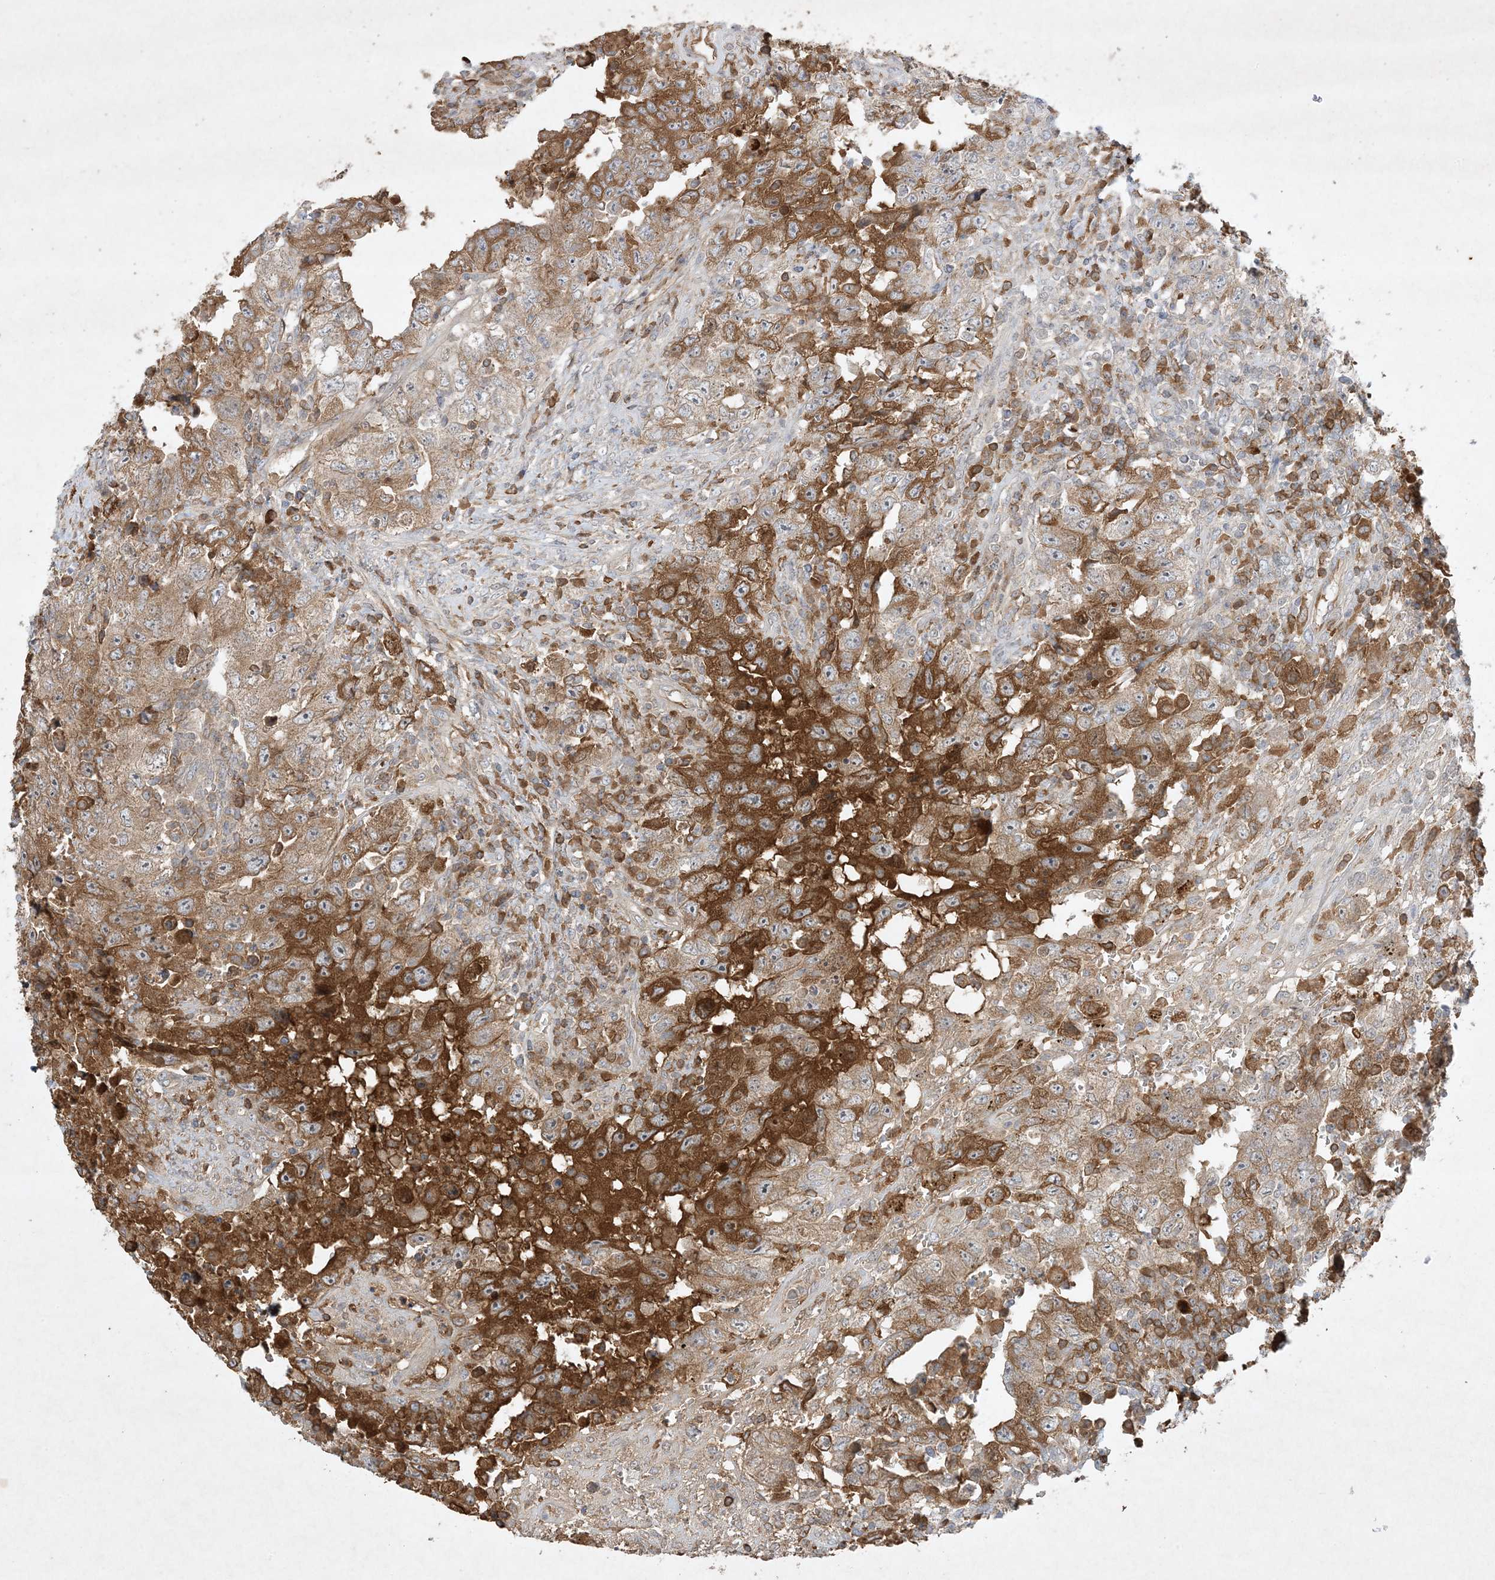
{"staining": {"intensity": "moderate", "quantity": "<25%", "location": "cytoplasmic/membranous"}, "tissue": "testis cancer", "cell_type": "Tumor cells", "image_type": "cancer", "snomed": [{"axis": "morphology", "description": "Carcinoma, Embryonal, NOS"}, {"axis": "topography", "description": "Testis"}], "caption": "Testis cancer (embryonal carcinoma) was stained to show a protein in brown. There is low levels of moderate cytoplasmic/membranous staining in approximately <25% of tumor cells. Nuclei are stained in blue.", "gene": "FETUB", "patient": {"sex": "male", "age": 26}}